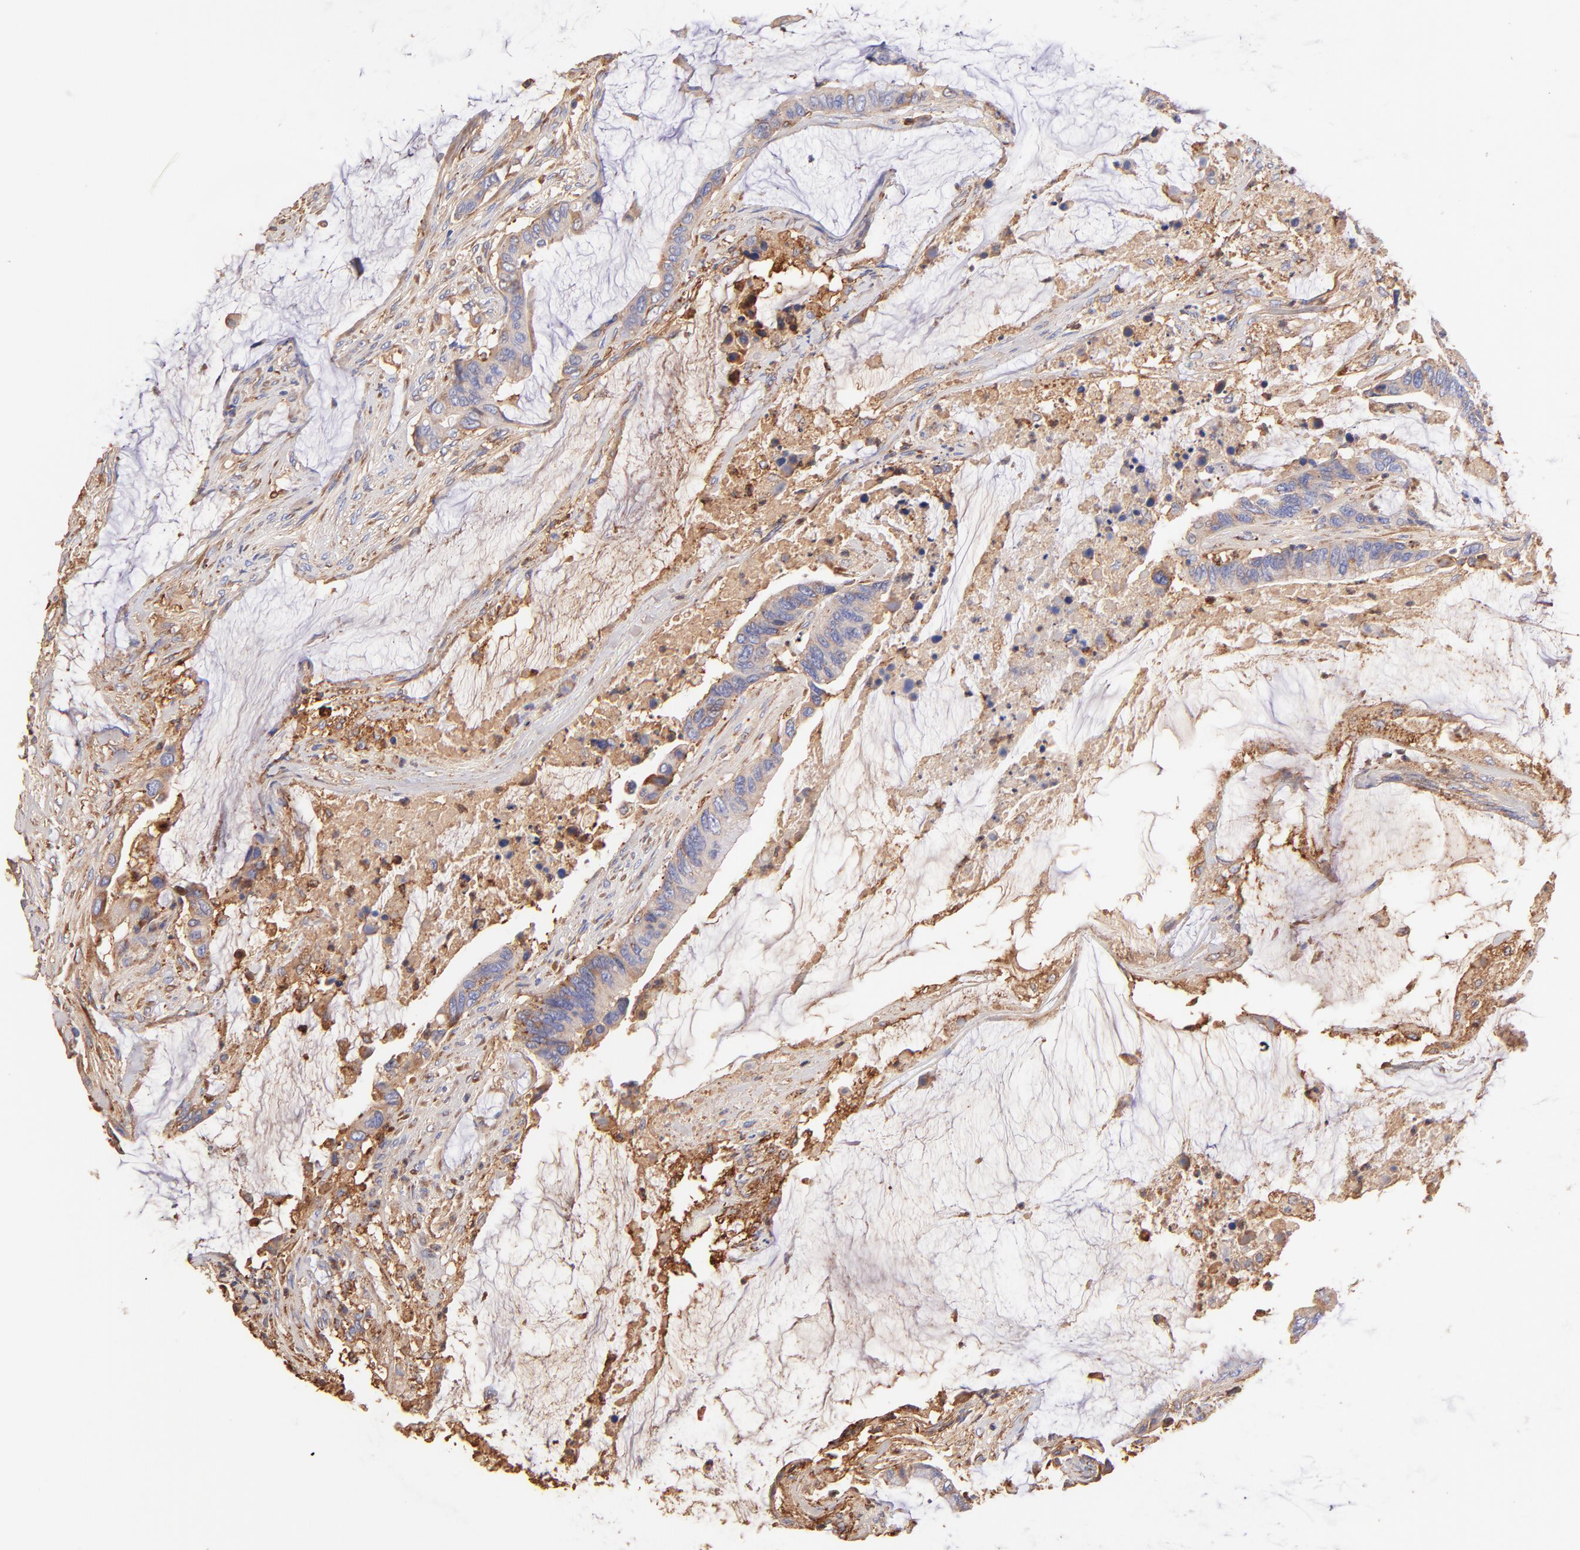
{"staining": {"intensity": "weak", "quantity": ">75%", "location": "cytoplasmic/membranous"}, "tissue": "colorectal cancer", "cell_type": "Tumor cells", "image_type": "cancer", "snomed": [{"axis": "morphology", "description": "Adenocarcinoma, NOS"}, {"axis": "topography", "description": "Rectum"}], "caption": "Adenocarcinoma (colorectal) stained with IHC demonstrates weak cytoplasmic/membranous expression in approximately >75% of tumor cells.", "gene": "BGN", "patient": {"sex": "female", "age": 59}}